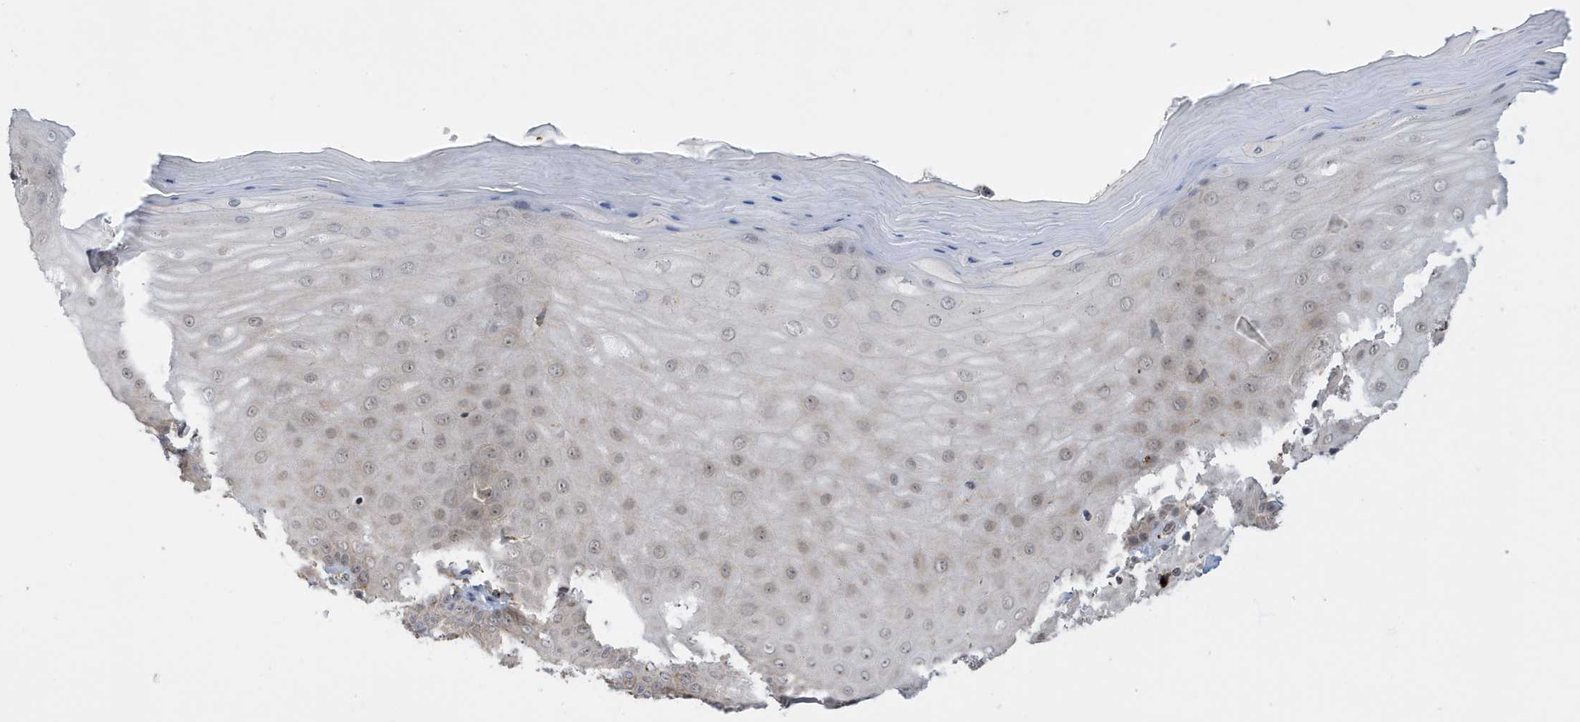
{"staining": {"intensity": "moderate", "quantity": ">75%", "location": "cytoplasmic/membranous"}, "tissue": "cervix", "cell_type": "Glandular cells", "image_type": "normal", "snomed": [{"axis": "morphology", "description": "Normal tissue, NOS"}, {"axis": "topography", "description": "Cervix"}], "caption": "Cervix stained with a brown dye demonstrates moderate cytoplasmic/membranous positive positivity in about >75% of glandular cells.", "gene": "ZNF507", "patient": {"sex": "female", "age": 55}}